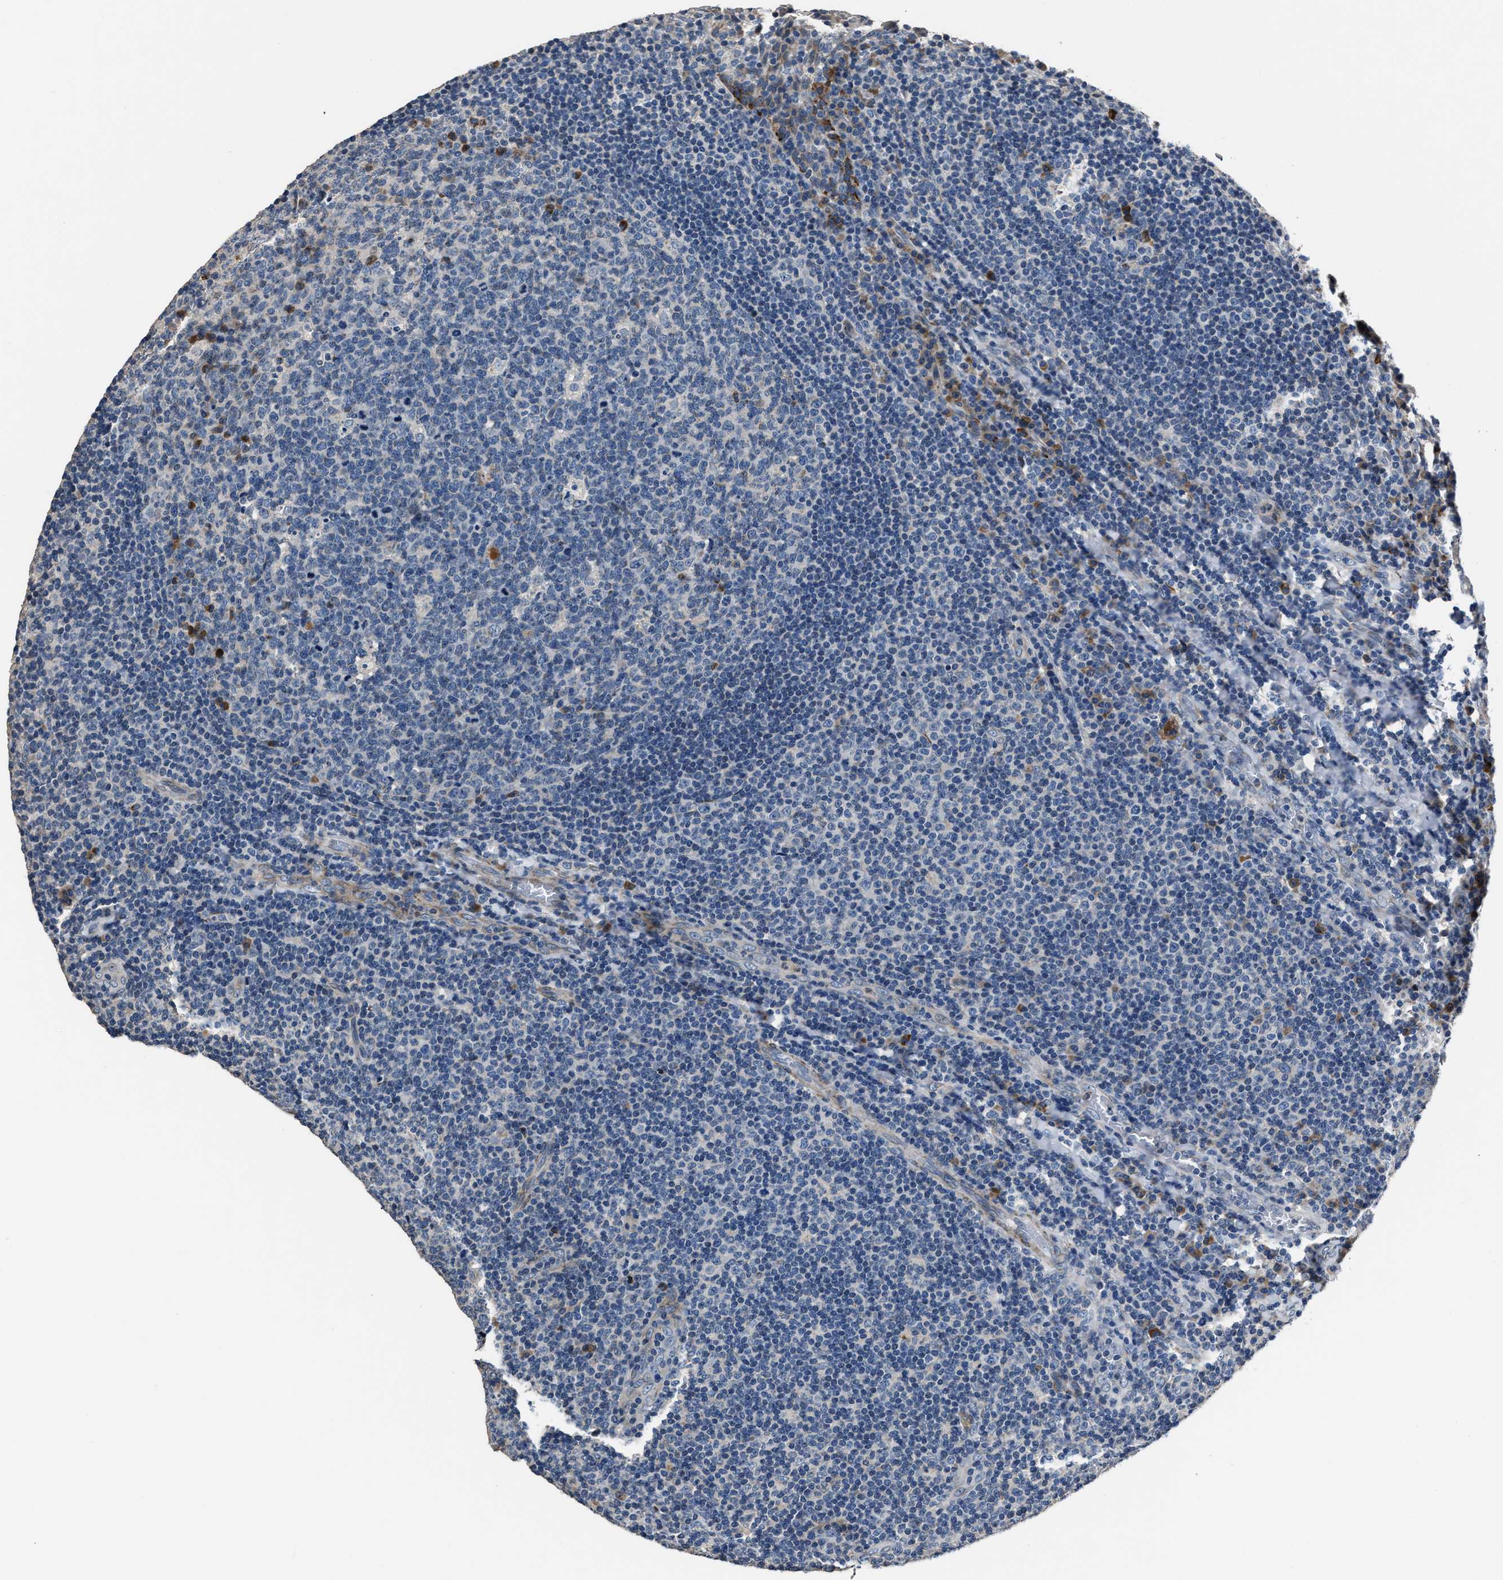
{"staining": {"intensity": "negative", "quantity": "none", "location": "none"}, "tissue": "tonsil", "cell_type": "Germinal center cells", "image_type": "normal", "snomed": [{"axis": "morphology", "description": "Normal tissue, NOS"}, {"axis": "topography", "description": "Tonsil"}], "caption": "A histopathology image of human tonsil is negative for staining in germinal center cells. (Brightfield microscopy of DAB (3,3'-diaminobenzidine) immunohistochemistry (IHC) at high magnification).", "gene": "DNAJC24", "patient": {"sex": "male", "age": 17}}